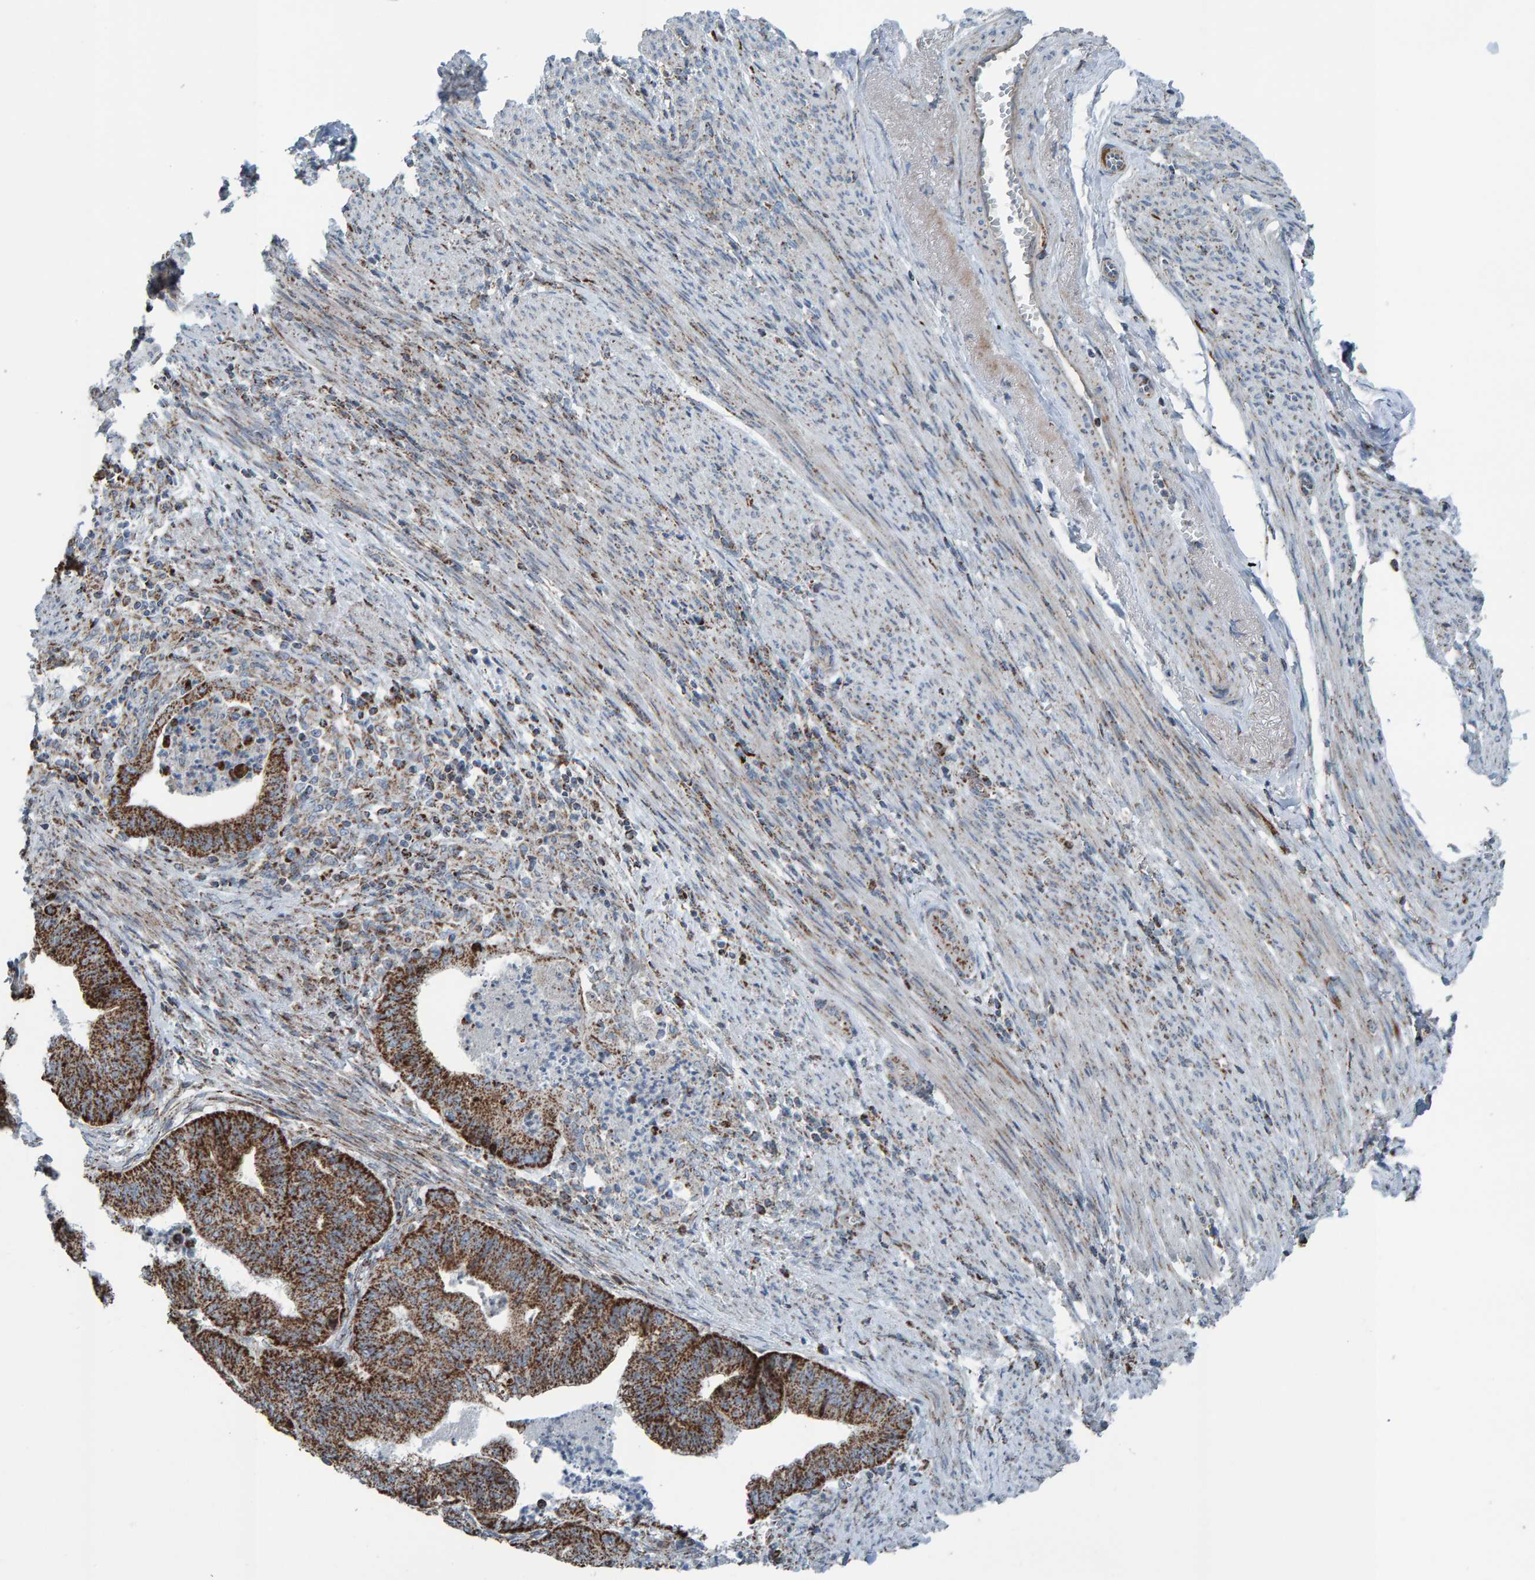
{"staining": {"intensity": "strong", "quantity": ">75%", "location": "cytoplasmic/membranous"}, "tissue": "endometrial cancer", "cell_type": "Tumor cells", "image_type": "cancer", "snomed": [{"axis": "morphology", "description": "Polyp, NOS"}, {"axis": "morphology", "description": "Adenocarcinoma, NOS"}, {"axis": "morphology", "description": "Adenoma, NOS"}, {"axis": "topography", "description": "Endometrium"}], "caption": "This is an image of immunohistochemistry (IHC) staining of endometrial adenocarcinoma, which shows strong positivity in the cytoplasmic/membranous of tumor cells.", "gene": "ZNF48", "patient": {"sex": "female", "age": 79}}